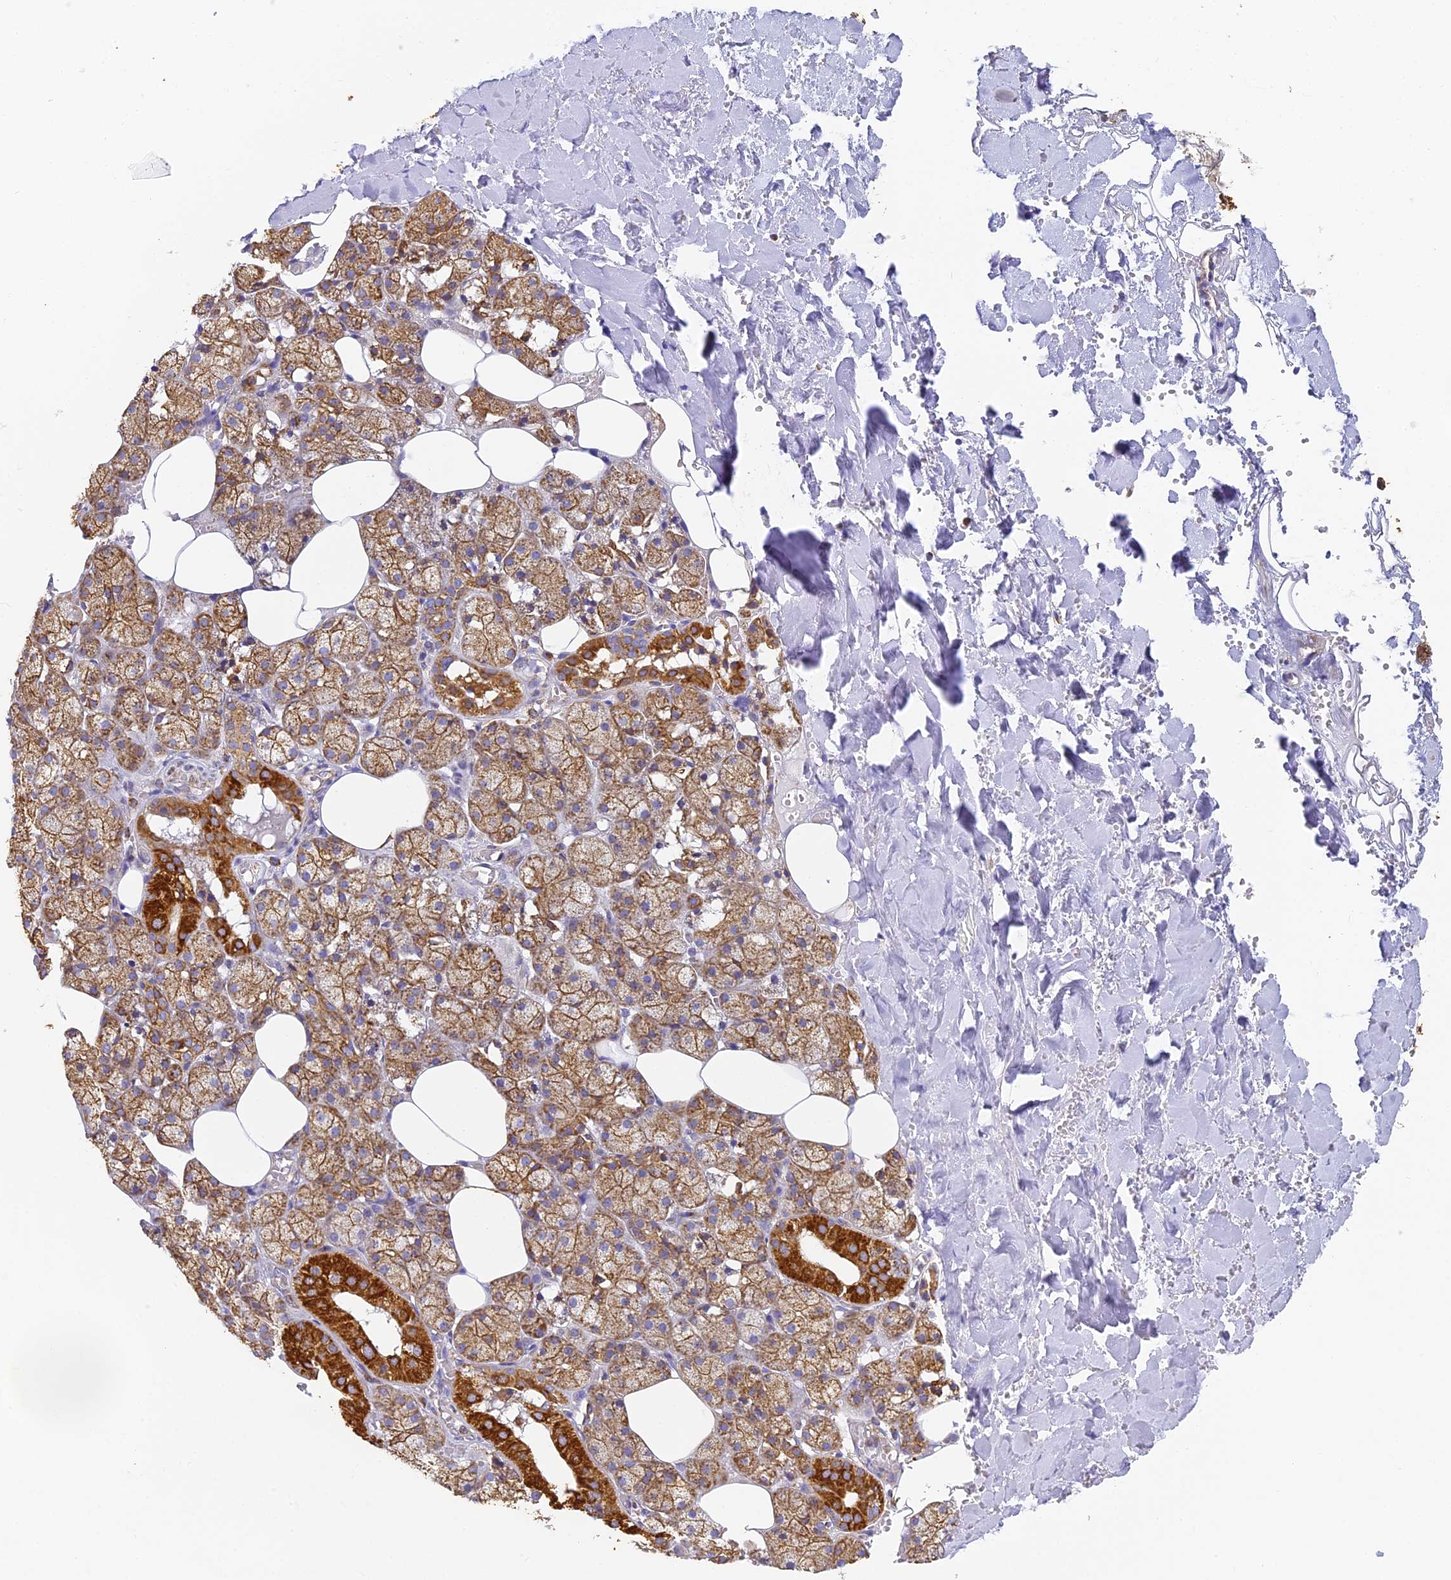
{"staining": {"intensity": "strong", "quantity": ">75%", "location": "cytoplasmic/membranous"}, "tissue": "salivary gland", "cell_type": "Glandular cells", "image_type": "normal", "snomed": [{"axis": "morphology", "description": "Normal tissue, NOS"}, {"axis": "topography", "description": "Salivary gland"}], "caption": "Benign salivary gland displays strong cytoplasmic/membranous staining in about >75% of glandular cells, visualized by immunohistochemistry. (DAB = brown stain, brightfield microscopy at high magnification).", "gene": "COX6C", "patient": {"sex": "male", "age": 62}}